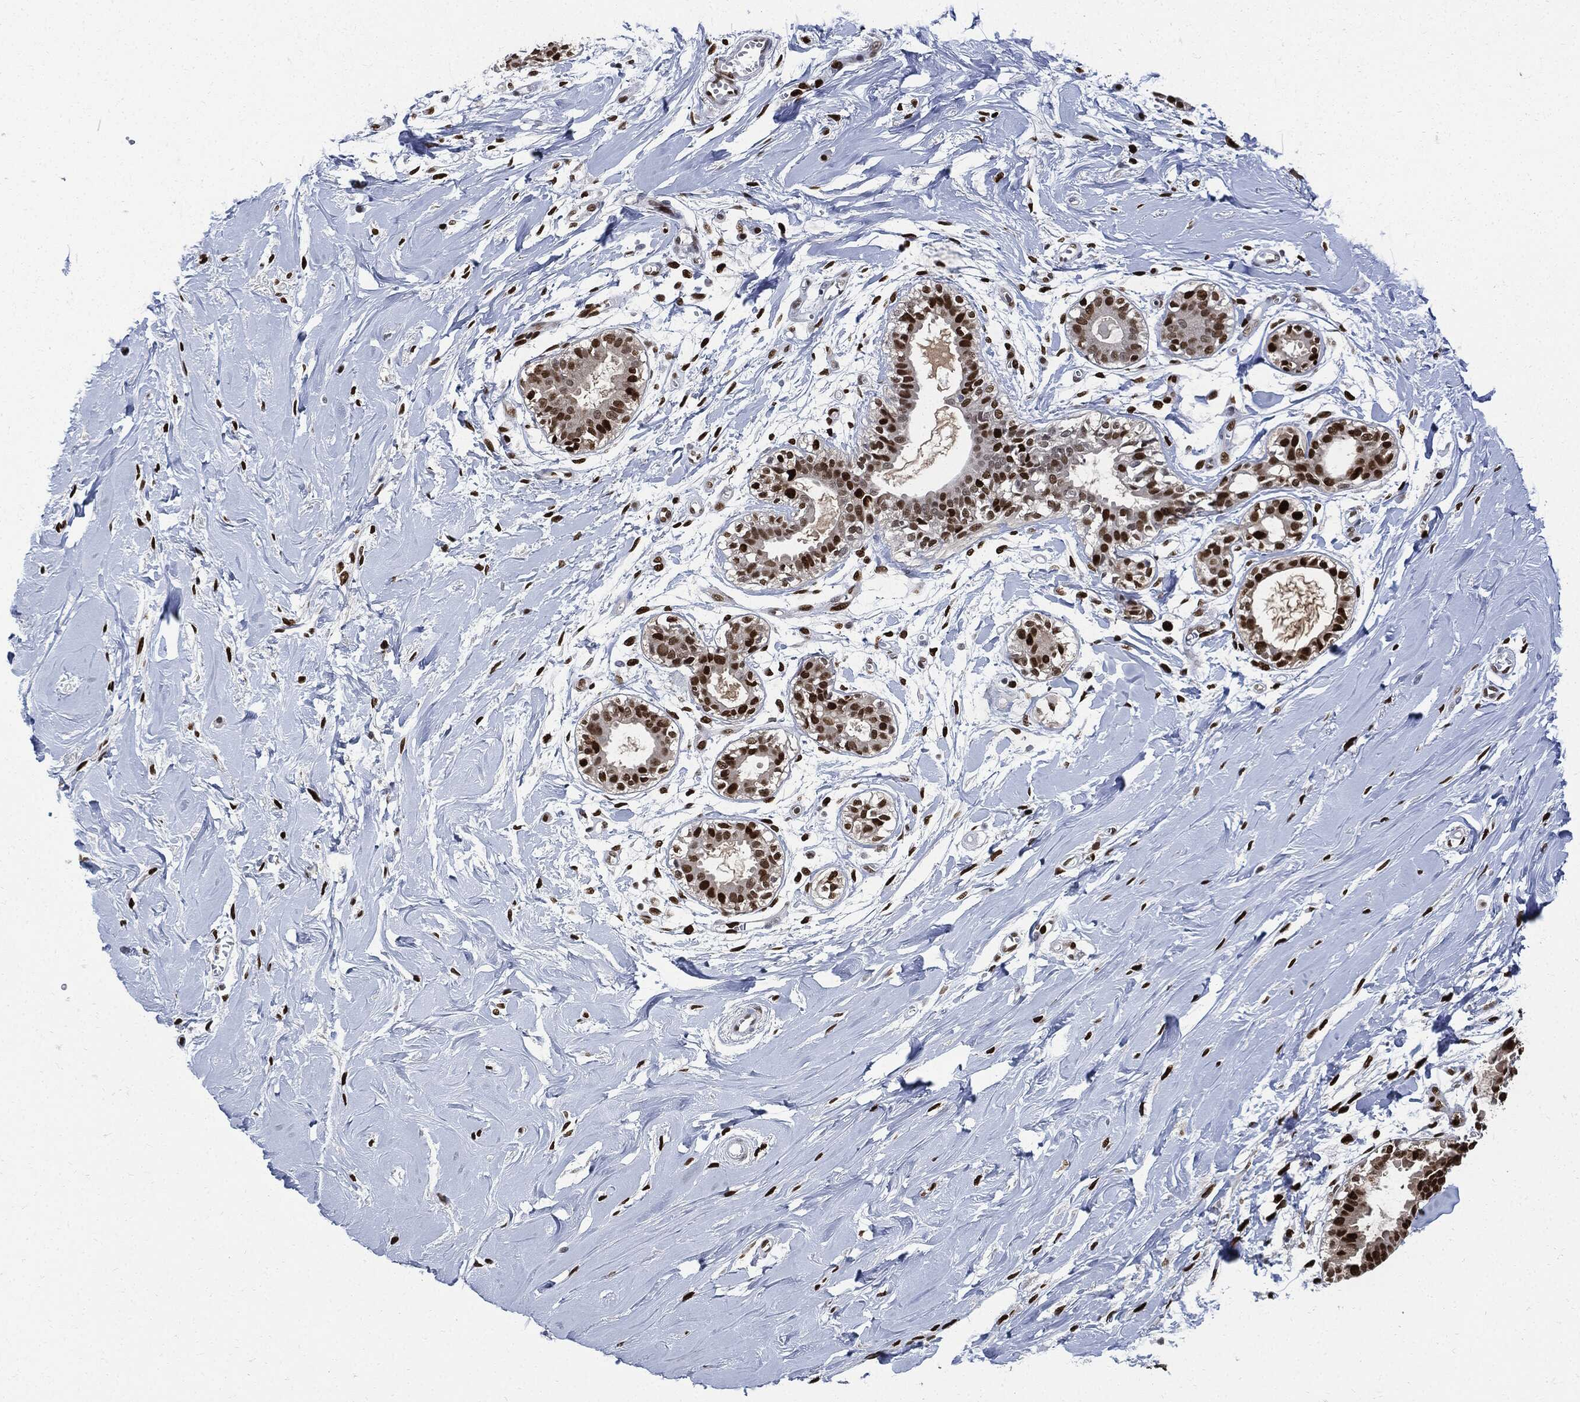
{"staining": {"intensity": "strong", "quantity": "25%-75%", "location": "nuclear"}, "tissue": "soft tissue", "cell_type": "Fibroblasts", "image_type": "normal", "snomed": [{"axis": "morphology", "description": "Normal tissue, NOS"}, {"axis": "topography", "description": "Breast"}], "caption": "Immunohistochemical staining of benign human soft tissue reveals high levels of strong nuclear positivity in approximately 25%-75% of fibroblasts.", "gene": "PCNA", "patient": {"sex": "female", "age": 49}}